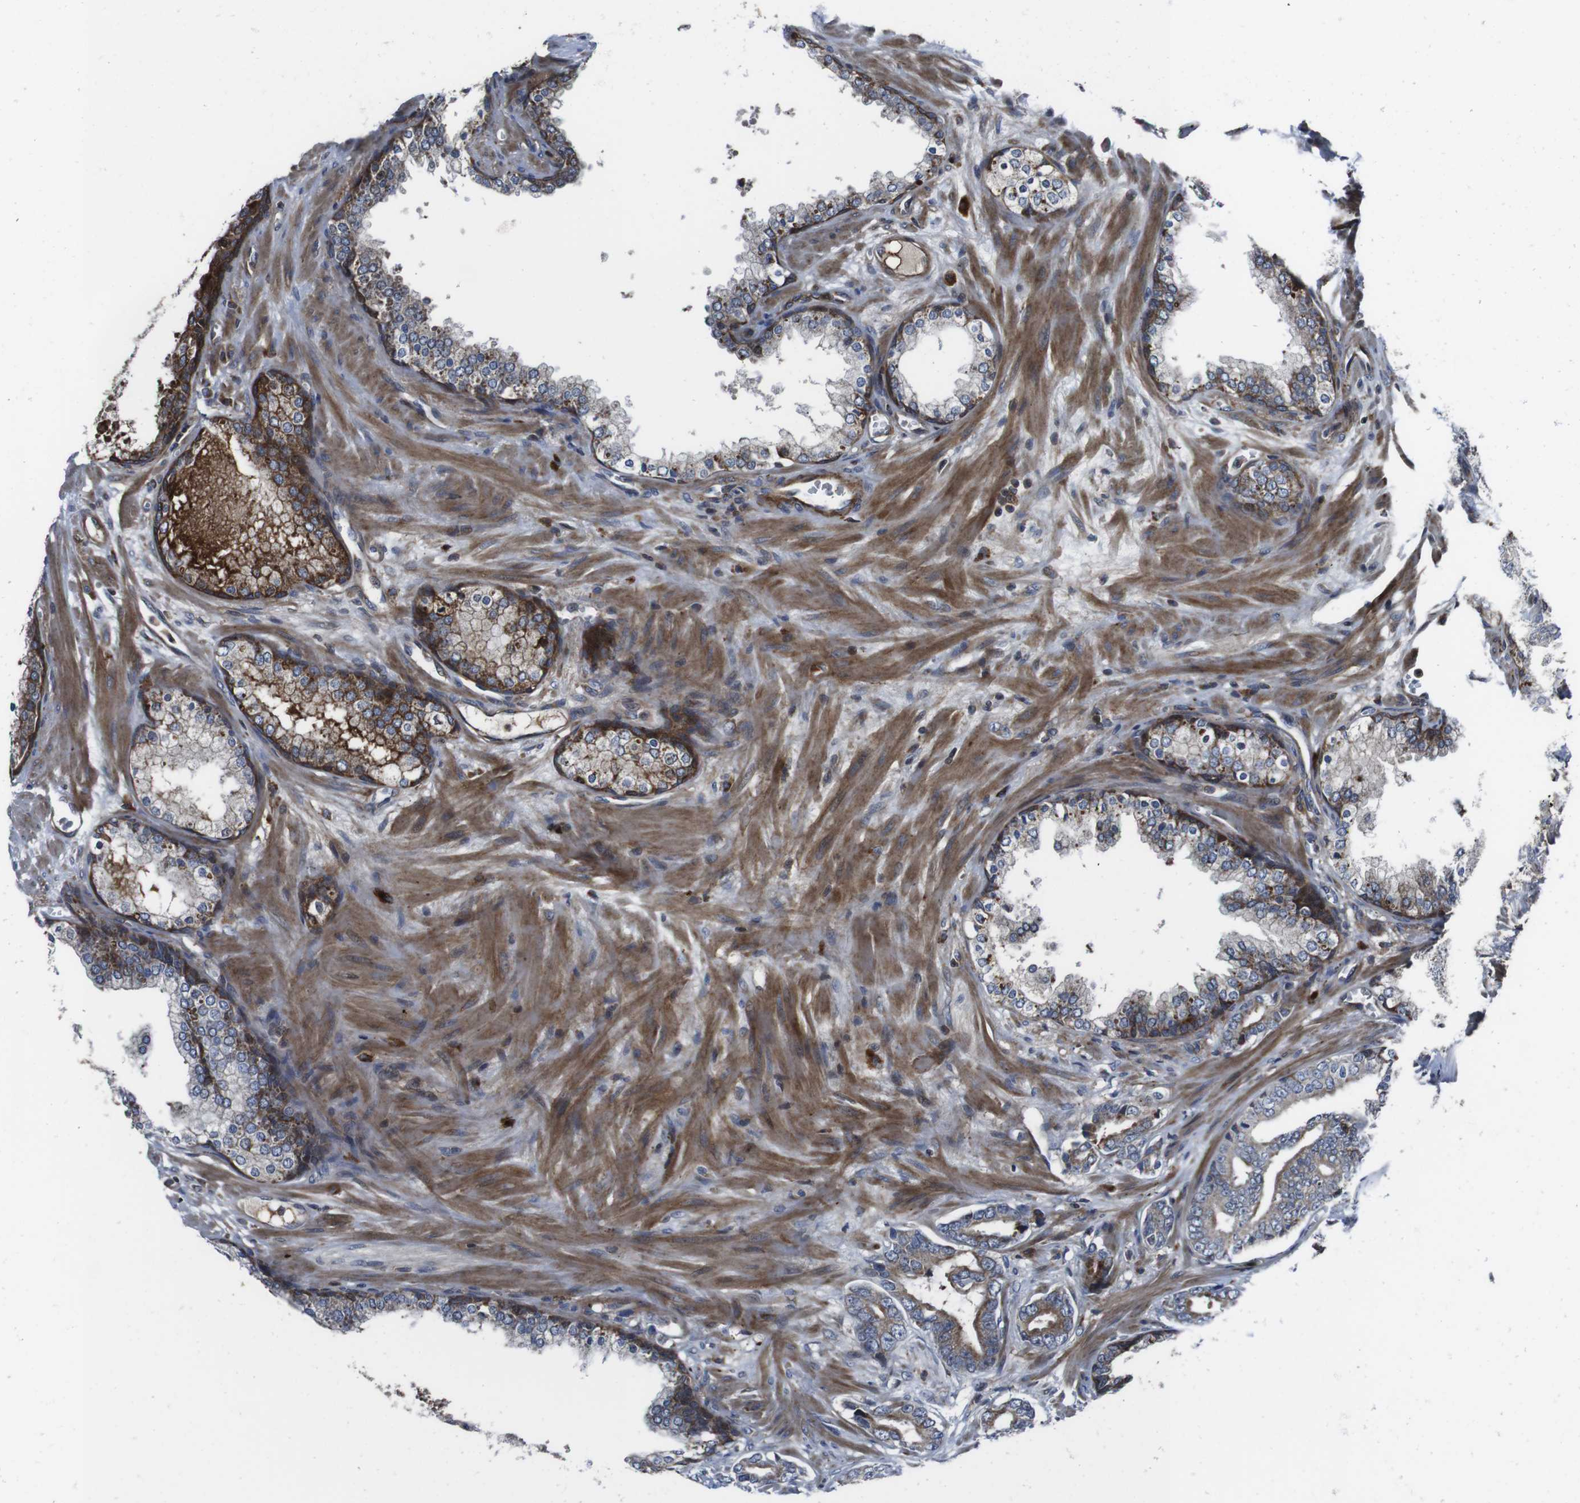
{"staining": {"intensity": "moderate", "quantity": "25%-75%", "location": "cytoplasmic/membranous"}, "tissue": "prostate cancer", "cell_type": "Tumor cells", "image_type": "cancer", "snomed": [{"axis": "morphology", "description": "Adenocarcinoma, Low grade"}, {"axis": "topography", "description": "Prostate"}], "caption": "Protein expression analysis of human prostate cancer reveals moderate cytoplasmic/membranous staining in approximately 25%-75% of tumor cells. (IHC, brightfield microscopy, high magnification).", "gene": "SMYD3", "patient": {"sex": "male", "age": 58}}